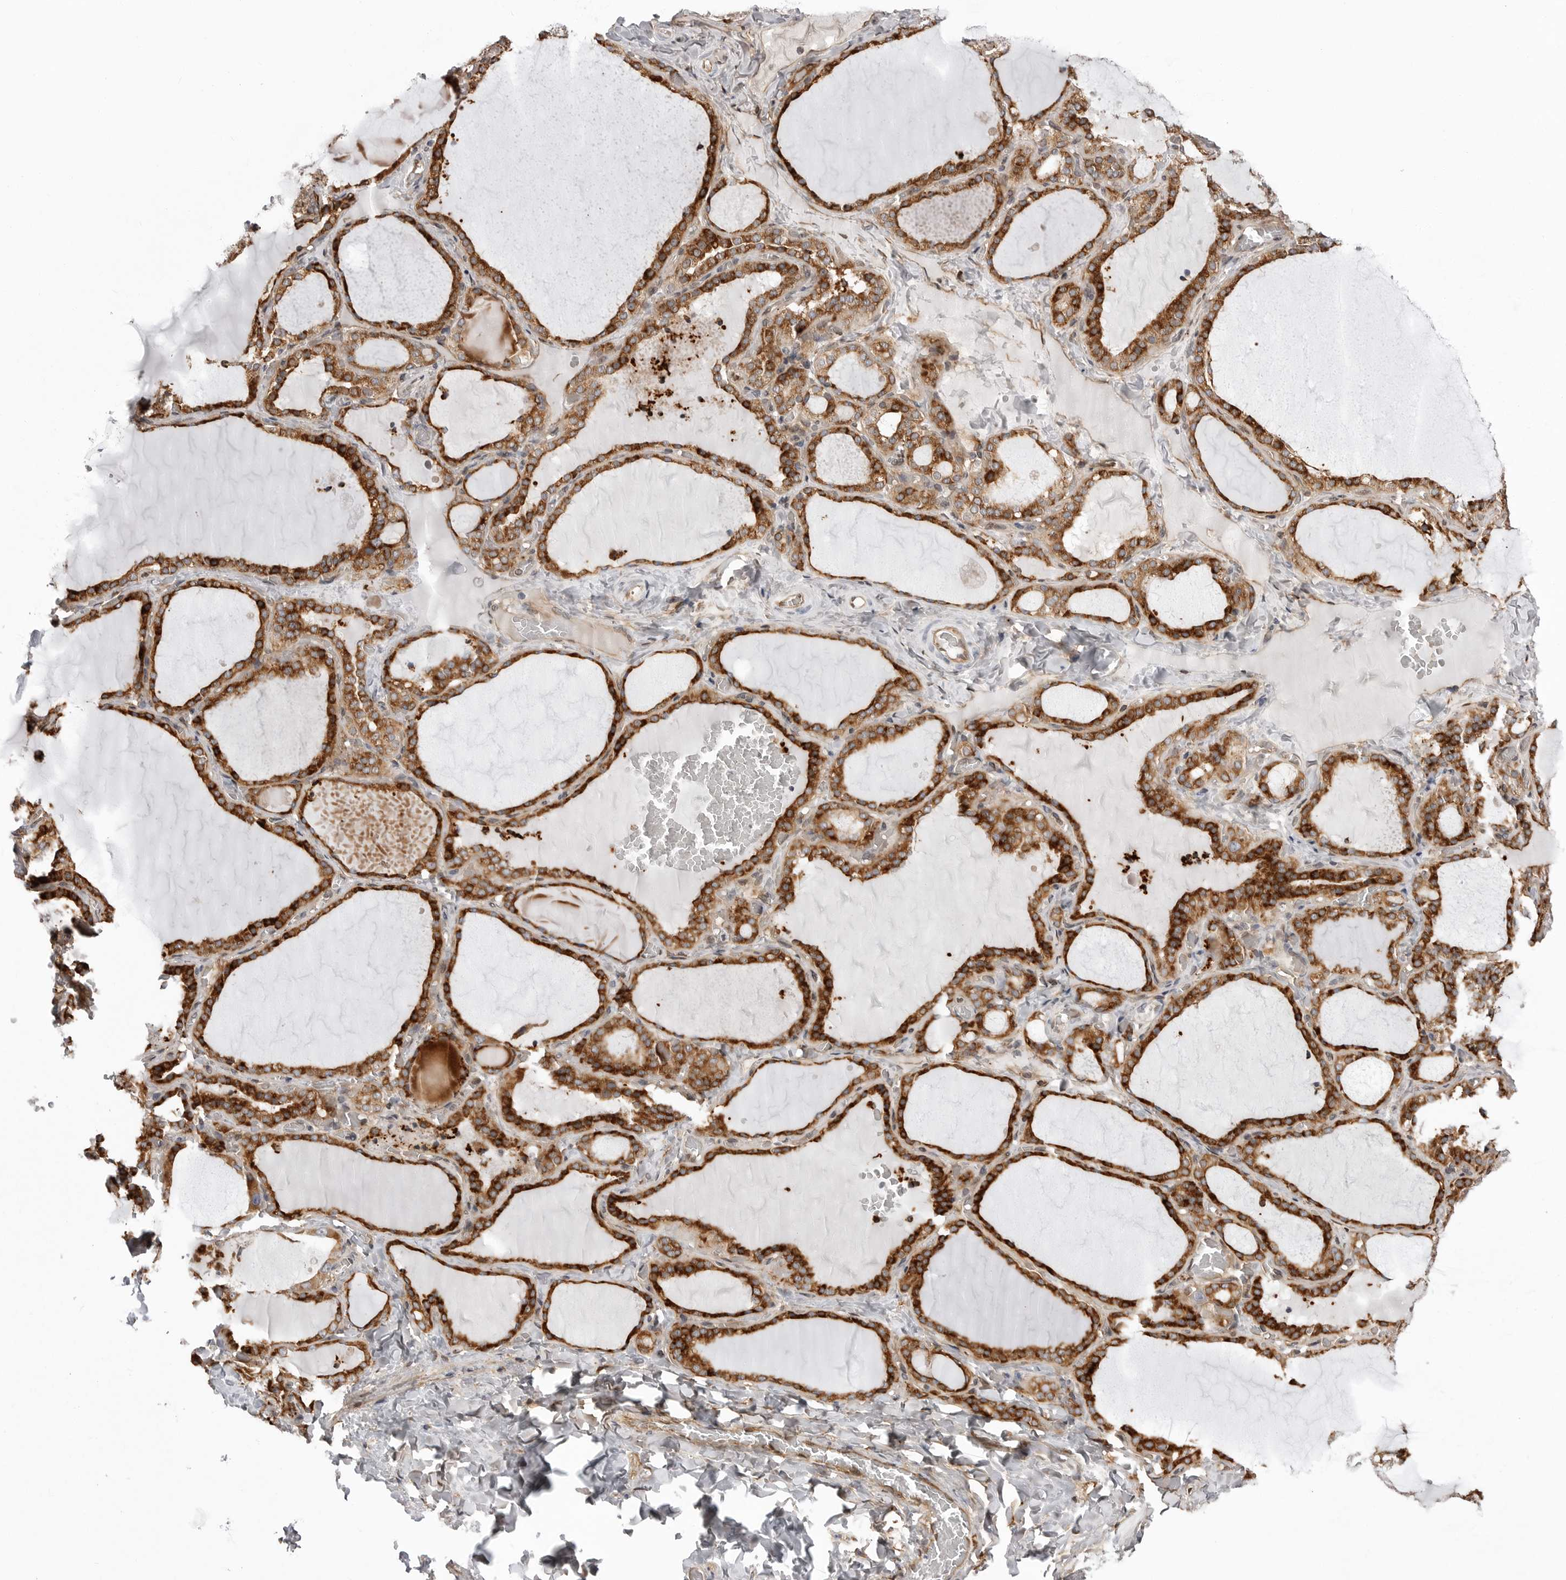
{"staining": {"intensity": "strong", "quantity": ">75%", "location": "cytoplasmic/membranous"}, "tissue": "thyroid gland", "cell_type": "Glandular cells", "image_type": "normal", "snomed": [{"axis": "morphology", "description": "Normal tissue, NOS"}, {"axis": "topography", "description": "Thyroid gland"}], "caption": "Brown immunohistochemical staining in normal thyroid gland shows strong cytoplasmic/membranous positivity in about >75% of glandular cells.", "gene": "ARL5A", "patient": {"sex": "female", "age": 22}}